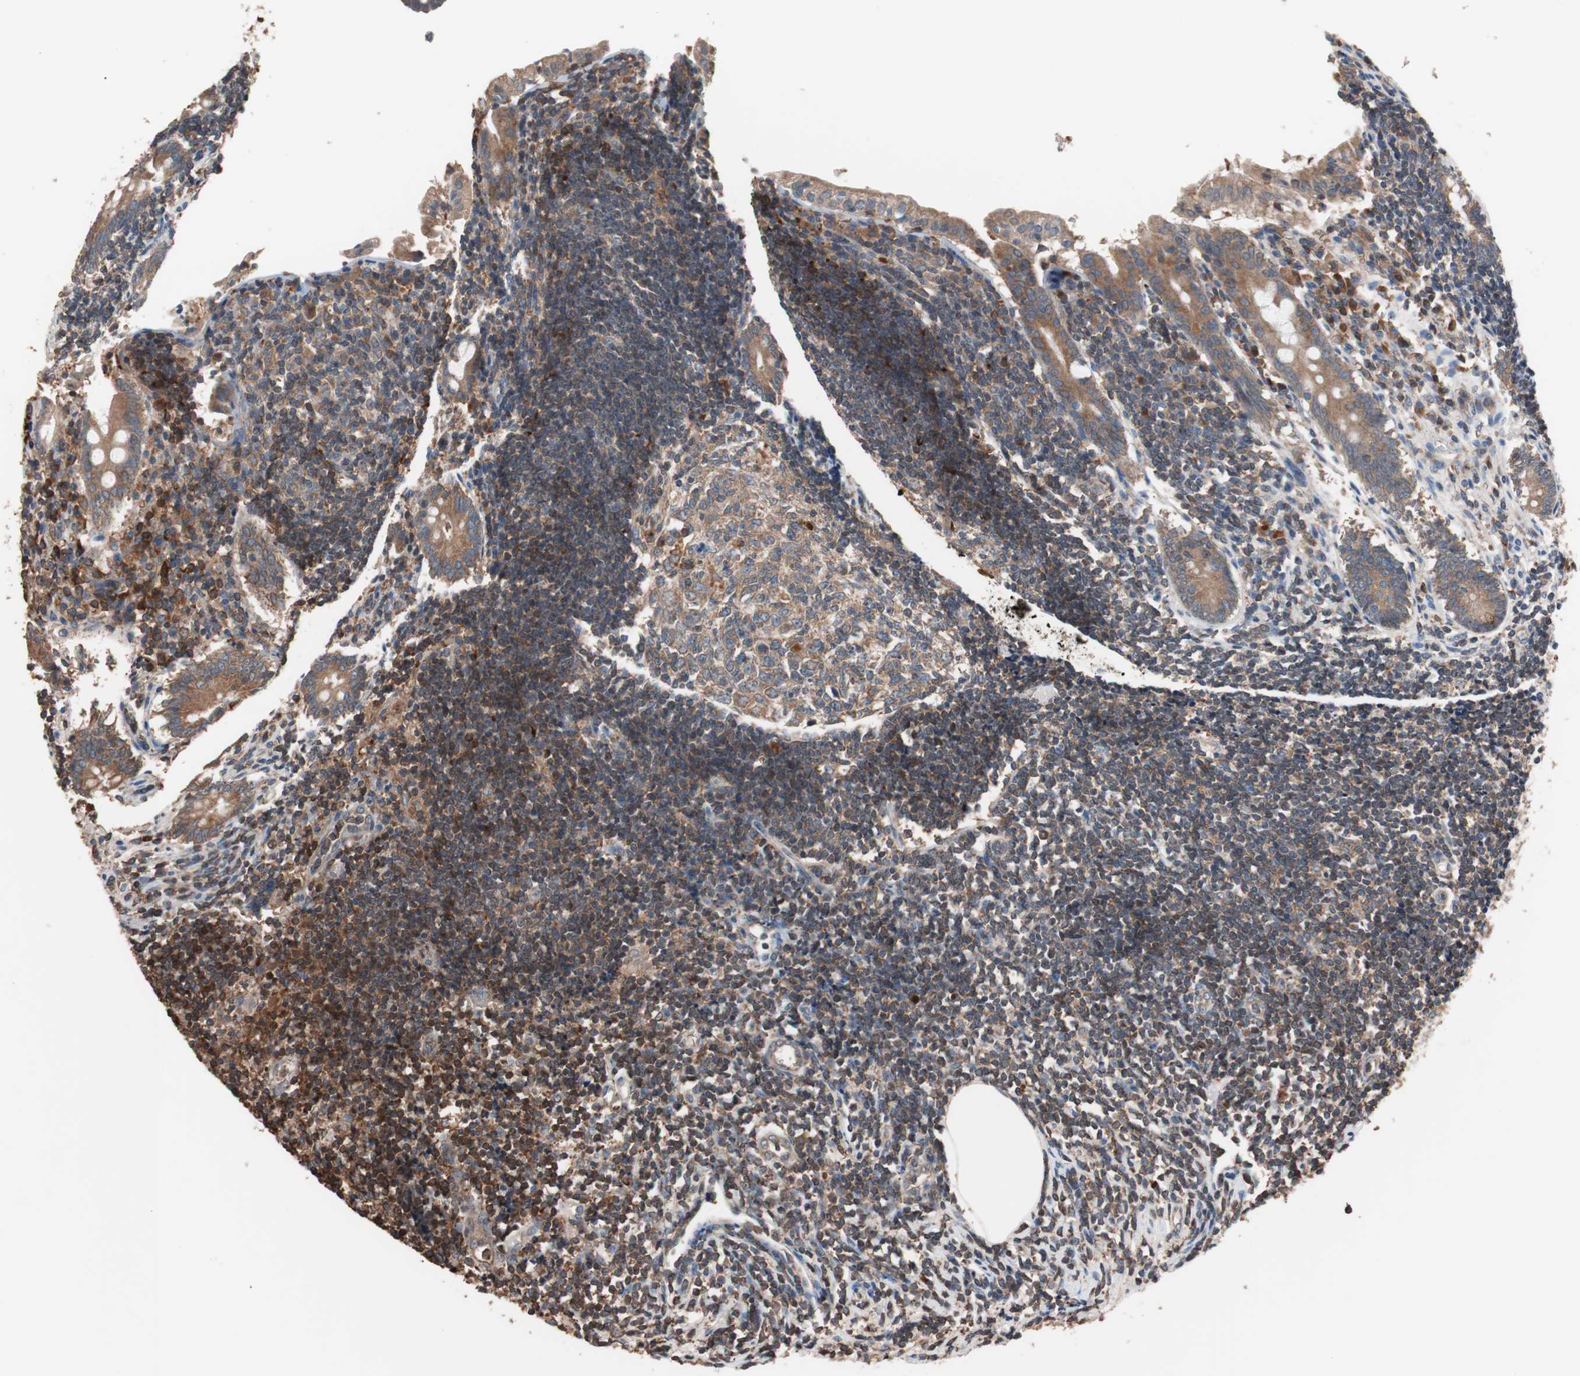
{"staining": {"intensity": "strong", "quantity": ">75%", "location": "cytoplasmic/membranous"}, "tissue": "appendix", "cell_type": "Glandular cells", "image_type": "normal", "snomed": [{"axis": "morphology", "description": "Normal tissue, NOS"}, {"axis": "topography", "description": "Appendix"}], "caption": "IHC of normal appendix demonstrates high levels of strong cytoplasmic/membranous positivity in approximately >75% of glandular cells.", "gene": "GLYCTK", "patient": {"sex": "female", "age": 50}}